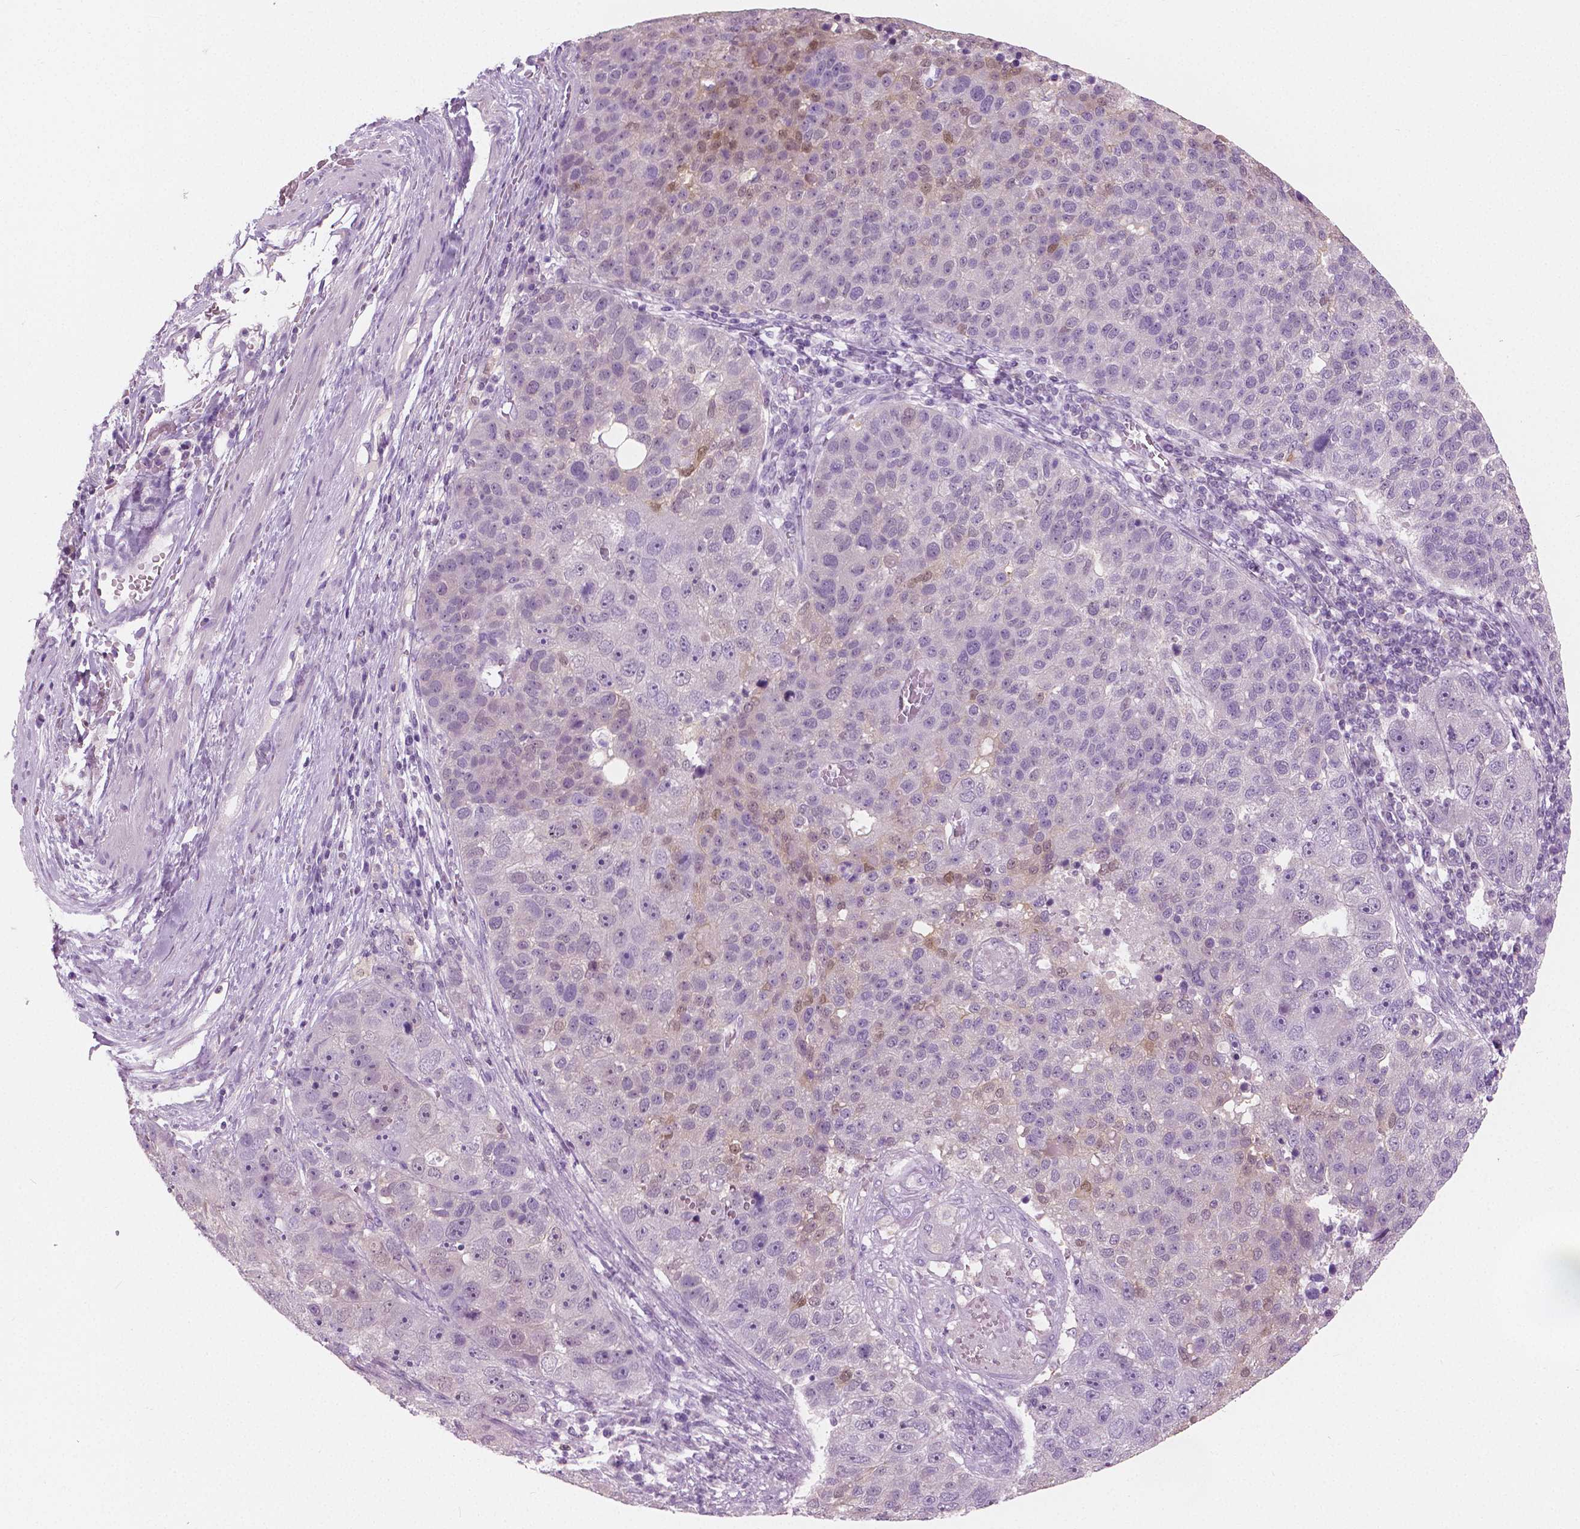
{"staining": {"intensity": "weak", "quantity": "<25%", "location": "nuclear"}, "tissue": "pancreatic cancer", "cell_type": "Tumor cells", "image_type": "cancer", "snomed": [{"axis": "morphology", "description": "Adenocarcinoma, NOS"}, {"axis": "topography", "description": "Pancreas"}], "caption": "Immunohistochemistry (IHC) photomicrograph of neoplastic tissue: human pancreatic cancer stained with DAB reveals no significant protein positivity in tumor cells.", "gene": "GALM", "patient": {"sex": "female", "age": 61}}